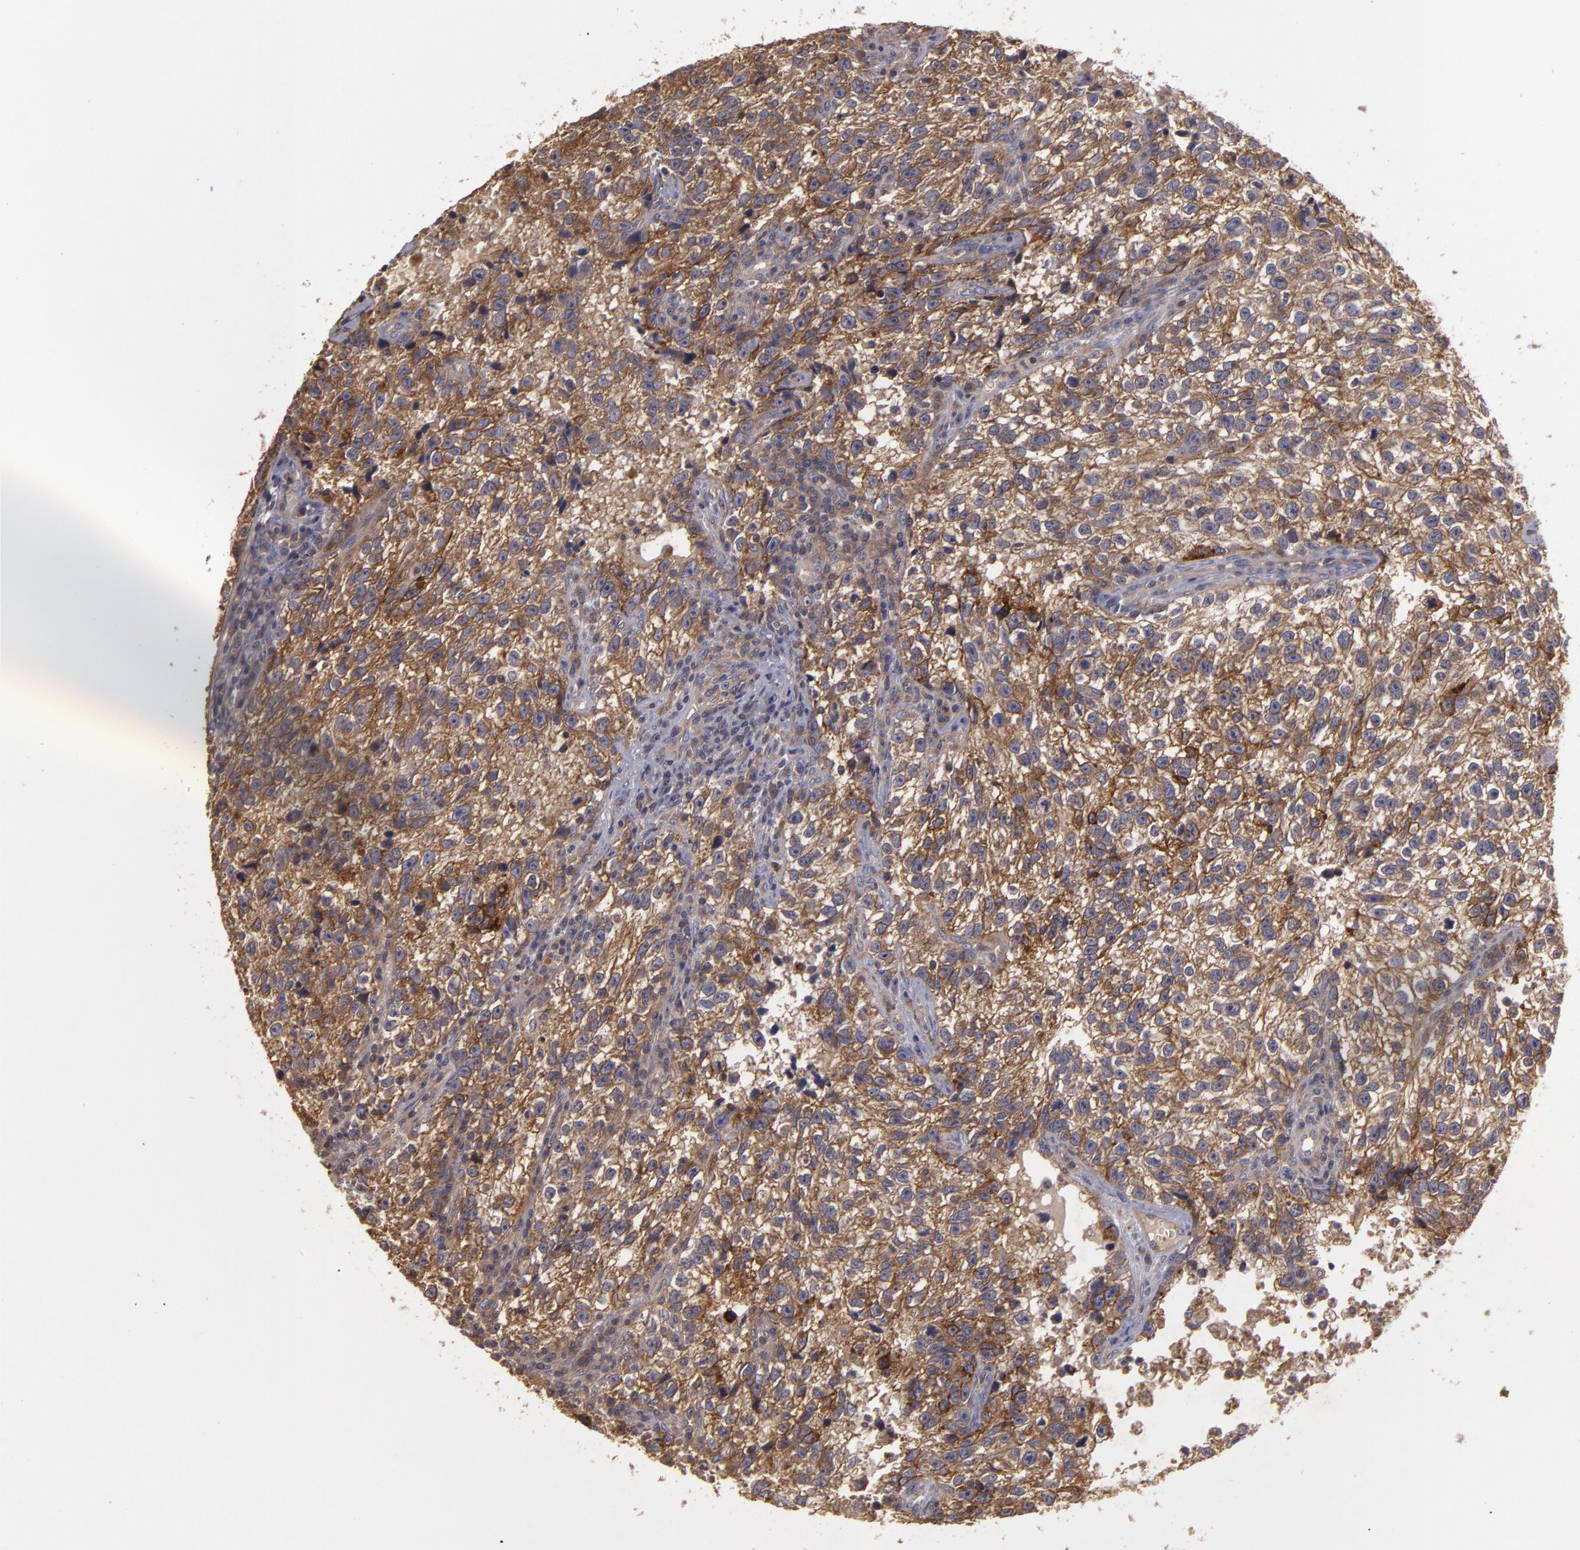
{"staining": {"intensity": "strong", "quantity": ">75%", "location": "cytoplasmic/membranous"}, "tissue": "testis cancer", "cell_type": "Tumor cells", "image_type": "cancer", "snomed": [{"axis": "morphology", "description": "Seminoma, NOS"}, {"axis": "topography", "description": "Testis"}], "caption": "Protein staining exhibits strong cytoplasmic/membranous expression in approximately >75% of tumor cells in testis cancer. (DAB IHC, brown staining for protein, blue staining for nuclei).", "gene": "HRAS", "patient": {"sex": "male", "age": 38}}